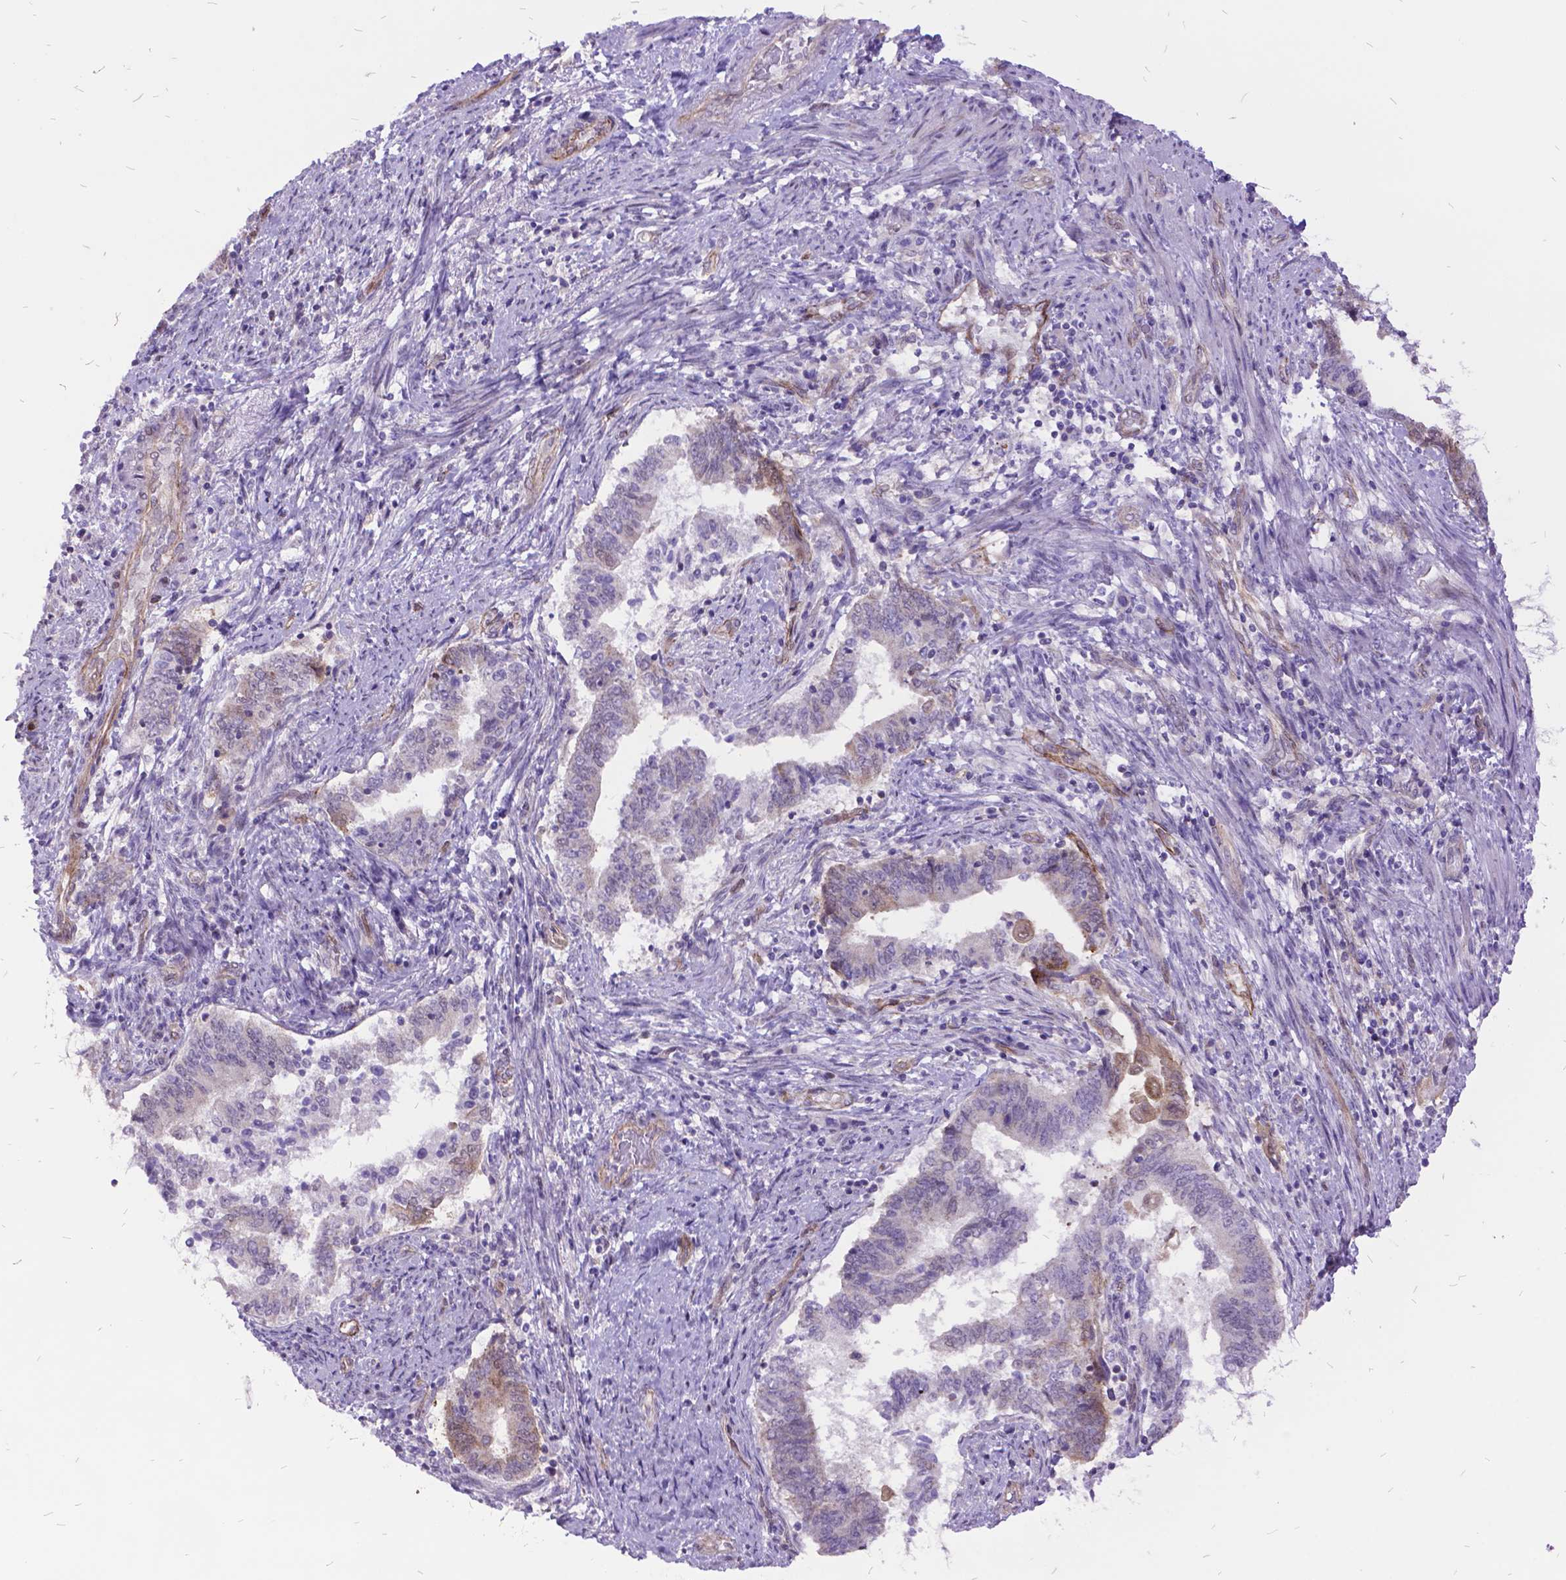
{"staining": {"intensity": "negative", "quantity": "none", "location": "none"}, "tissue": "endometrial cancer", "cell_type": "Tumor cells", "image_type": "cancer", "snomed": [{"axis": "morphology", "description": "Adenocarcinoma, NOS"}, {"axis": "topography", "description": "Endometrium"}], "caption": "Human endometrial adenocarcinoma stained for a protein using immunohistochemistry exhibits no positivity in tumor cells.", "gene": "GRB7", "patient": {"sex": "female", "age": 65}}